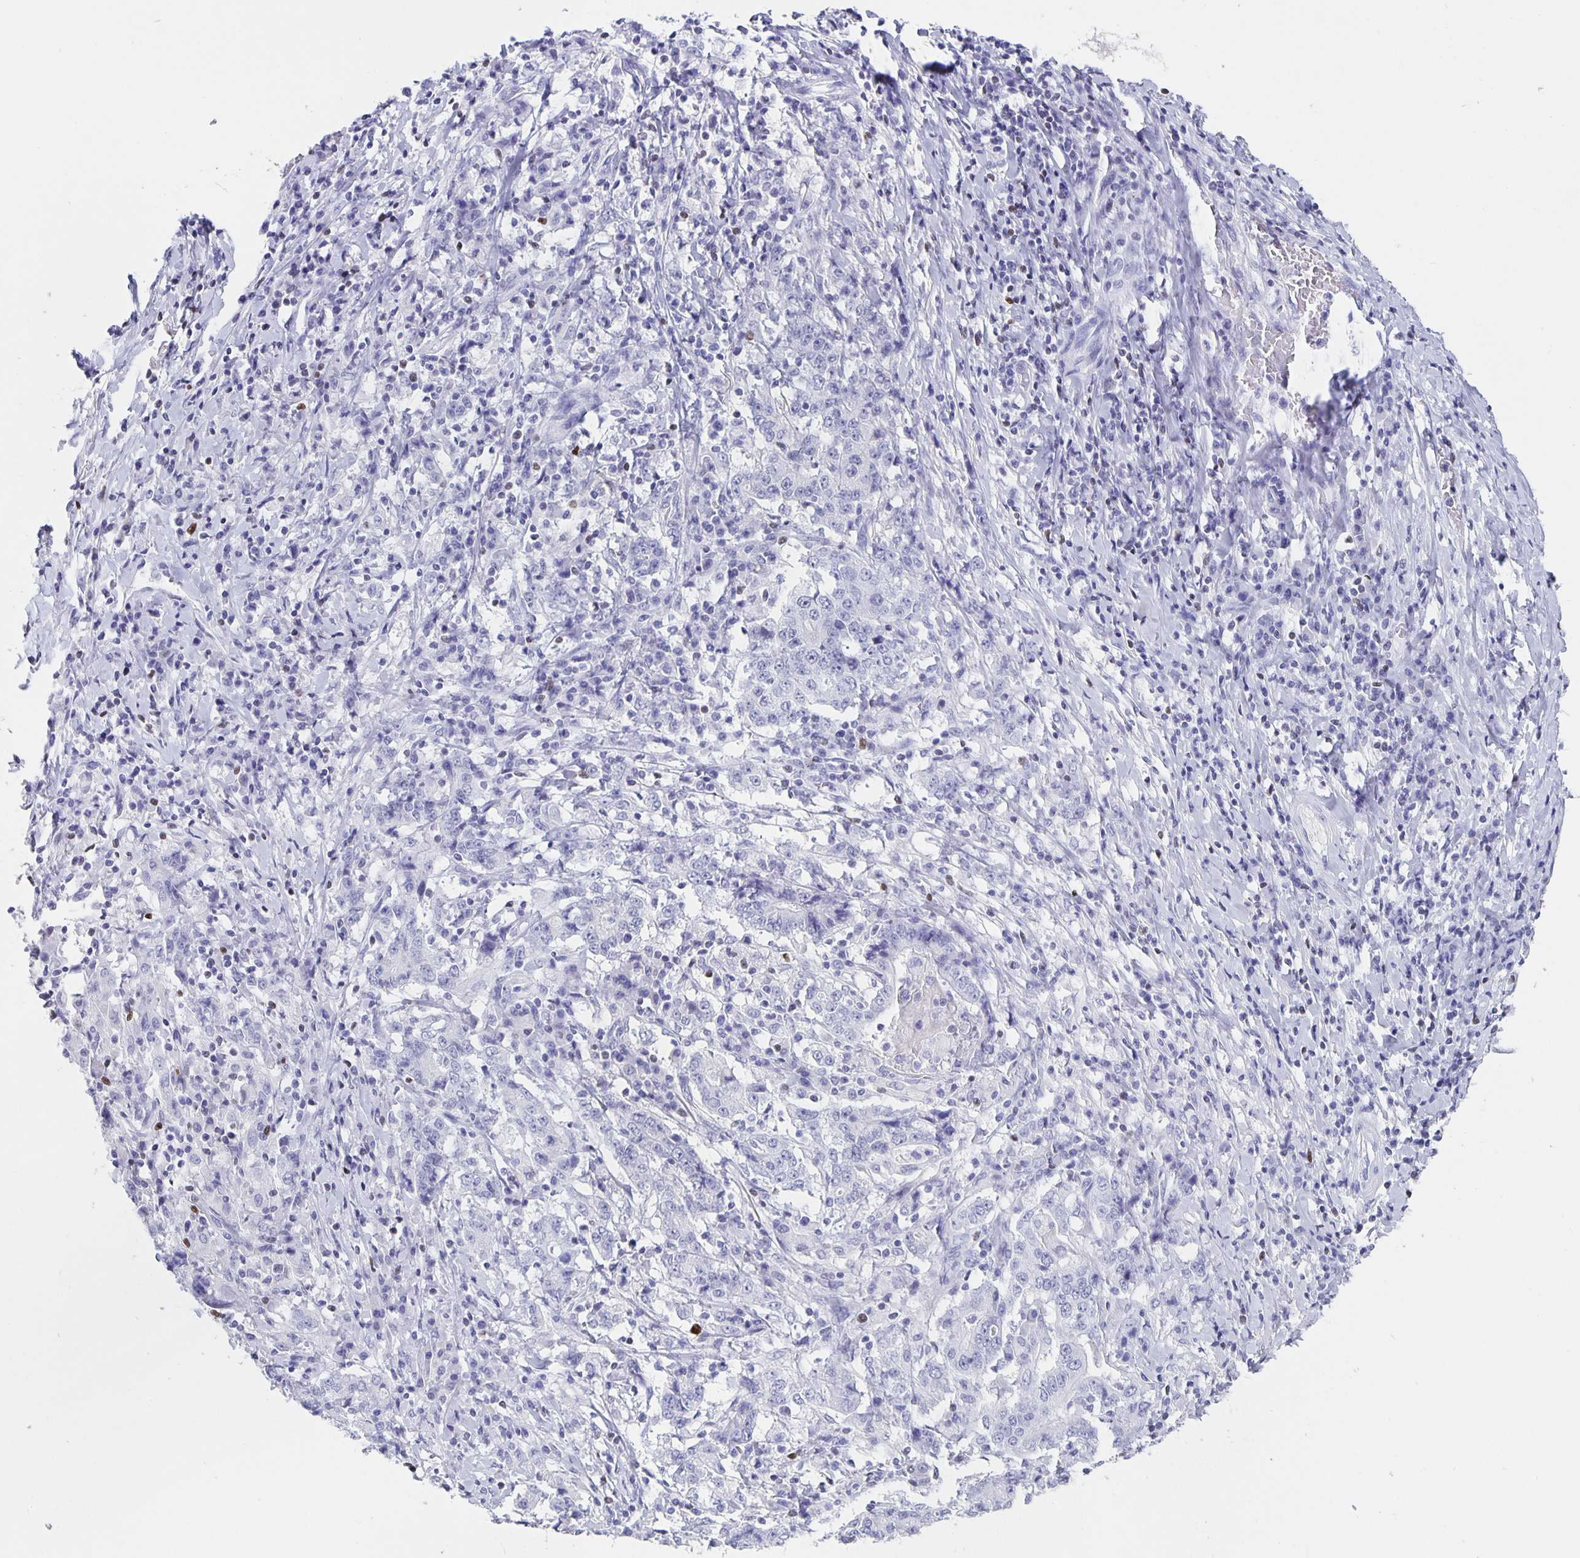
{"staining": {"intensity": "negative", "quantity": "none", "location": "none"}, "tissue": "stomach cancer", "cell_type": "Tumor cells", "image_type": "cancer", "snomed": [{"axis": "morphology", "description": "Normal tissue, NOS"}, {"axis": "morphology", "description": "Adenocarcinoma, NOS"}, {"axis": "topography", "description": "Stomach, upper"}, {"axis": "topography", "description": "Stomach"}], "caption": "Tumor cells show no significant staining in stomach adenocarcinoma. (IHC, brightfield microscopy, high magnification).", "gene": "SATB2", "patient": {"sex": "male", "age": 59}}